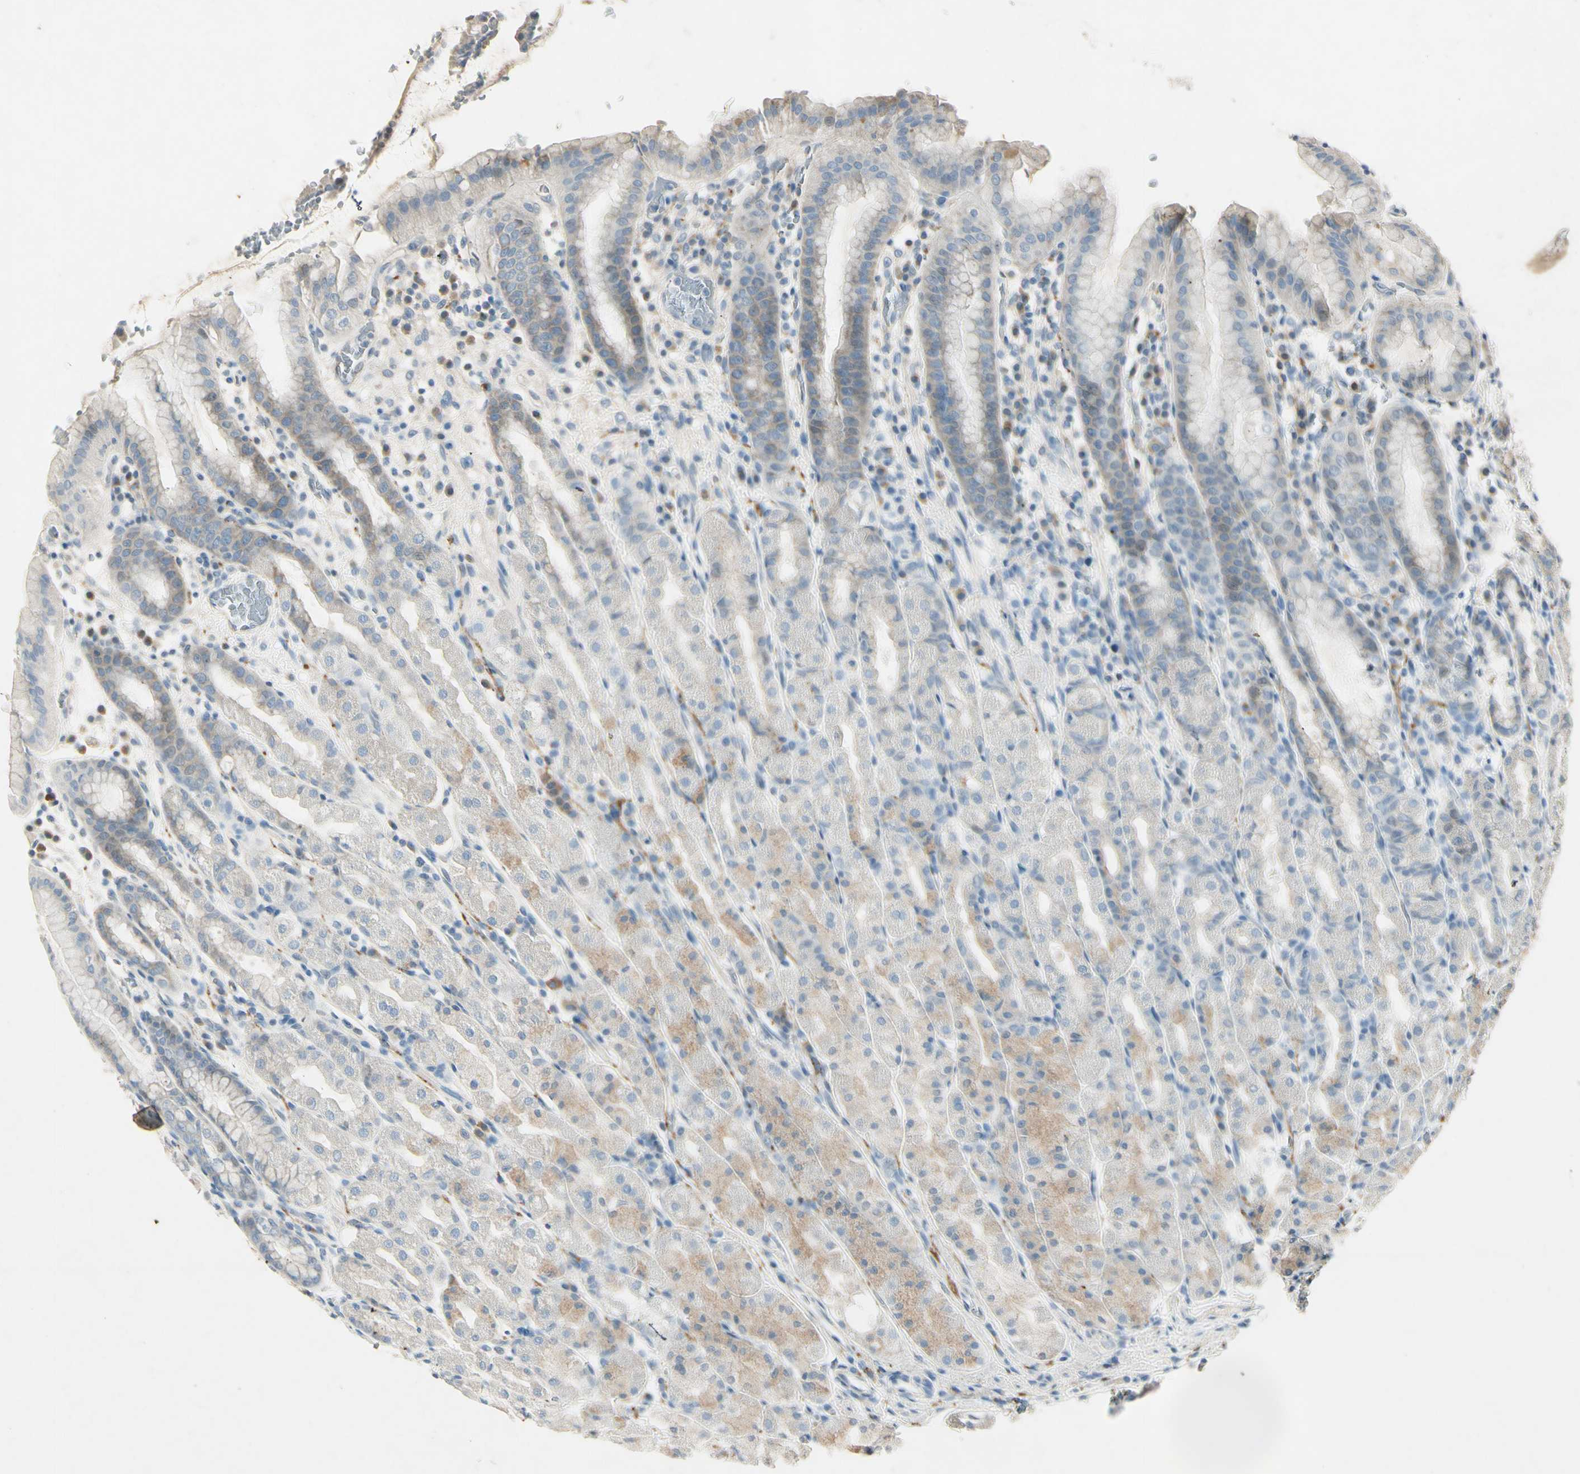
{"staining": {"intensity": "weak", "quantity": "<25%", "location": "cytoplasmic/membranous"}, "tissue": "stomach", "cell_type": "Glandular cells", "image_type": "normal", "snomed": [{"axis": "morphology", "description": "Normal tissue, NOS"}, {"axis": "topography", "description": "Stomach, upper"}], "caption": "A high-resolution photomicrograph shows IHC staining of normal stomach, which reveals no significant staining in glandular cells.", "gene": "SNAP91", "patient": {"sex": "male", "age": 68}}